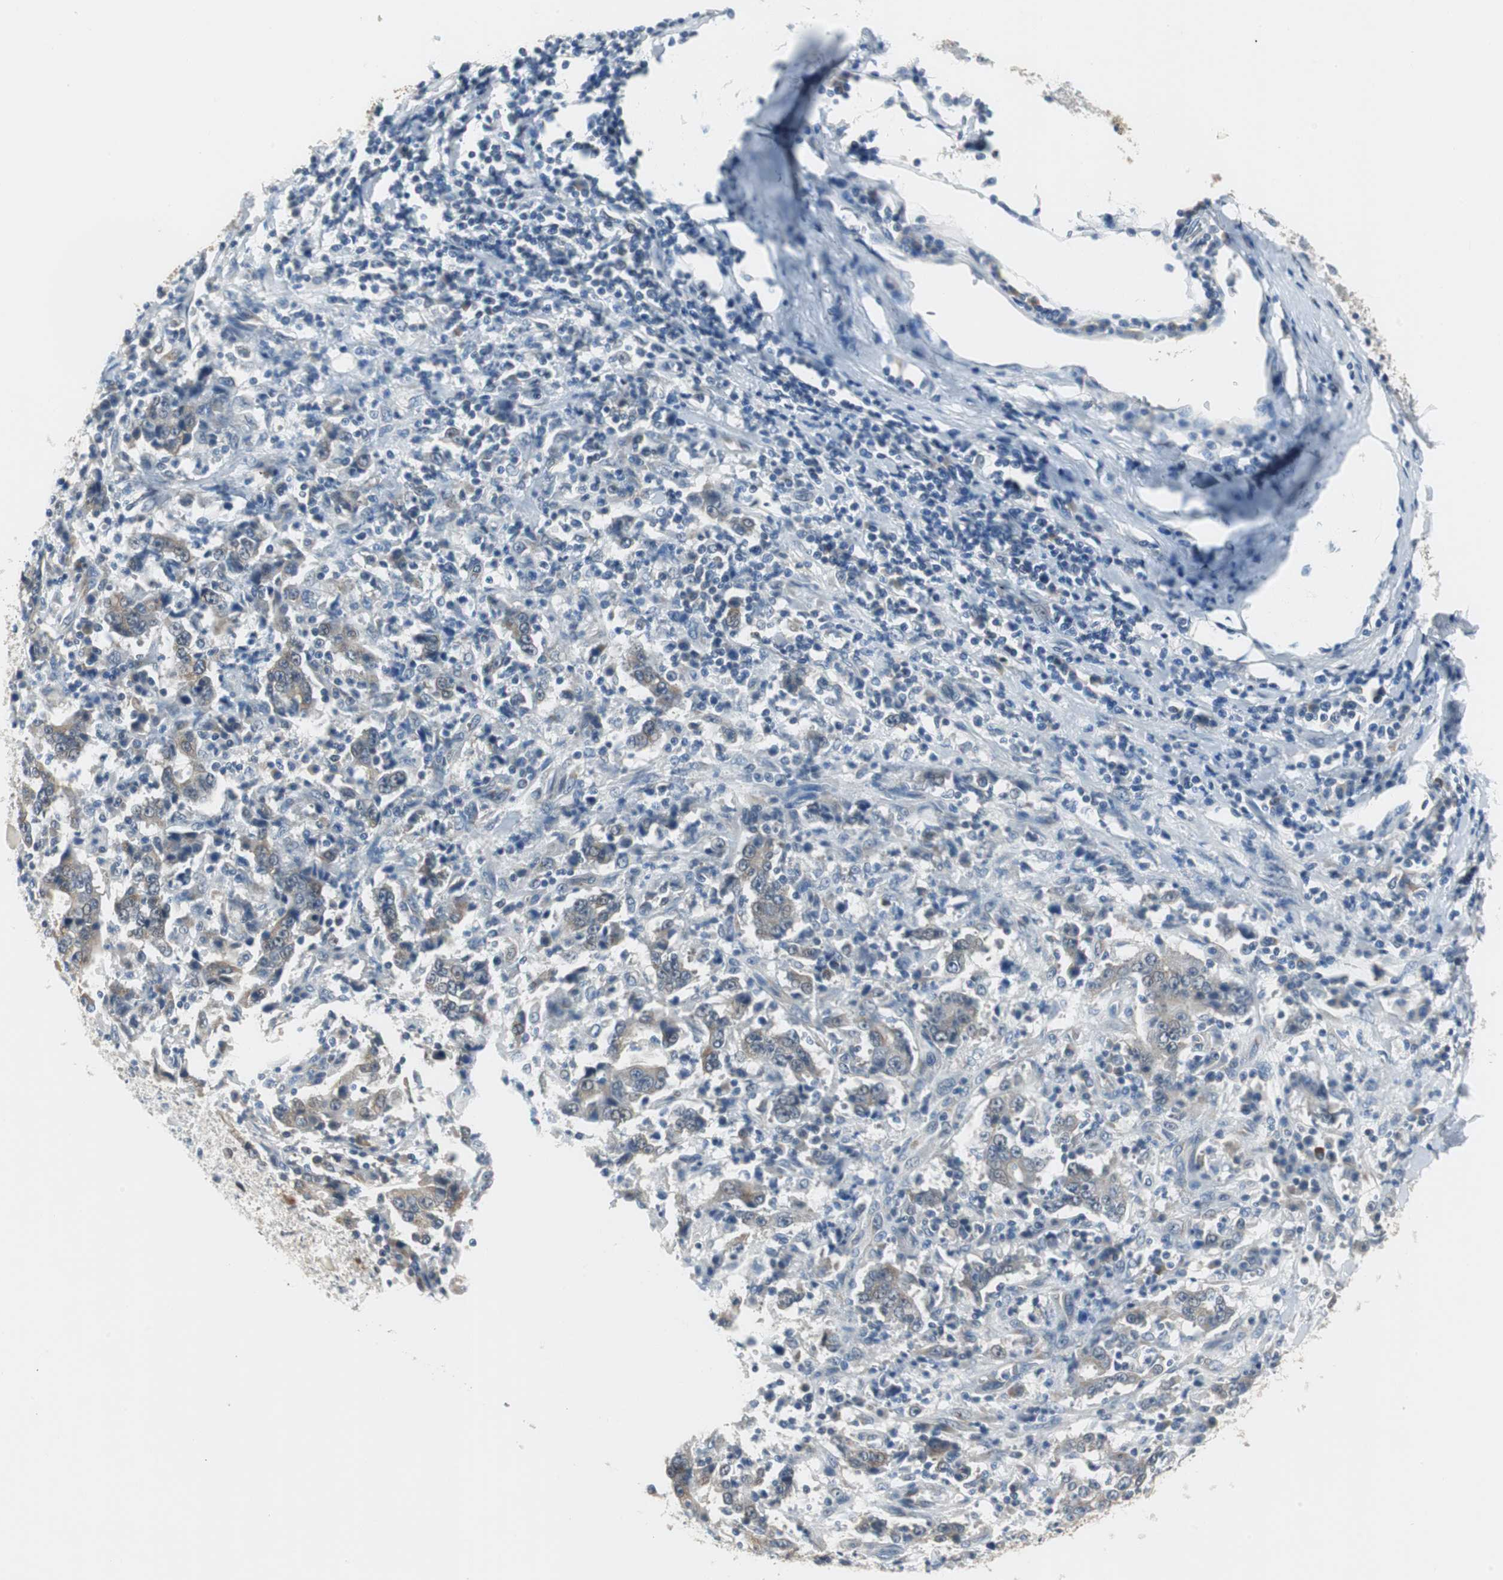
{"staining": {"intensity": "weak", "quantity": "25%-75%", "location": "cytoplasmic/membranous"}, "tissue": "stomach cancer", "cell_type": "Tumor cells", "image_type": "cancer", "snomed": [{"axis": "morphology", "description": "Normal tissue, NOS"}, {"axis": "morphology", "description": "Adenocarcinoma, NOS"}, {"axis": "topography", "description": "Stomach, upper"}, {"axis": "topography", "description": "Stomach"}], "caption": "Stomach cancer (adenocarcinoma) tissue shows weak cytoplasmic/membranous positivity in about 25%-75% of tumor cells", "gene": "PLAA", "patient": {"sex": "male", "age": 59}}